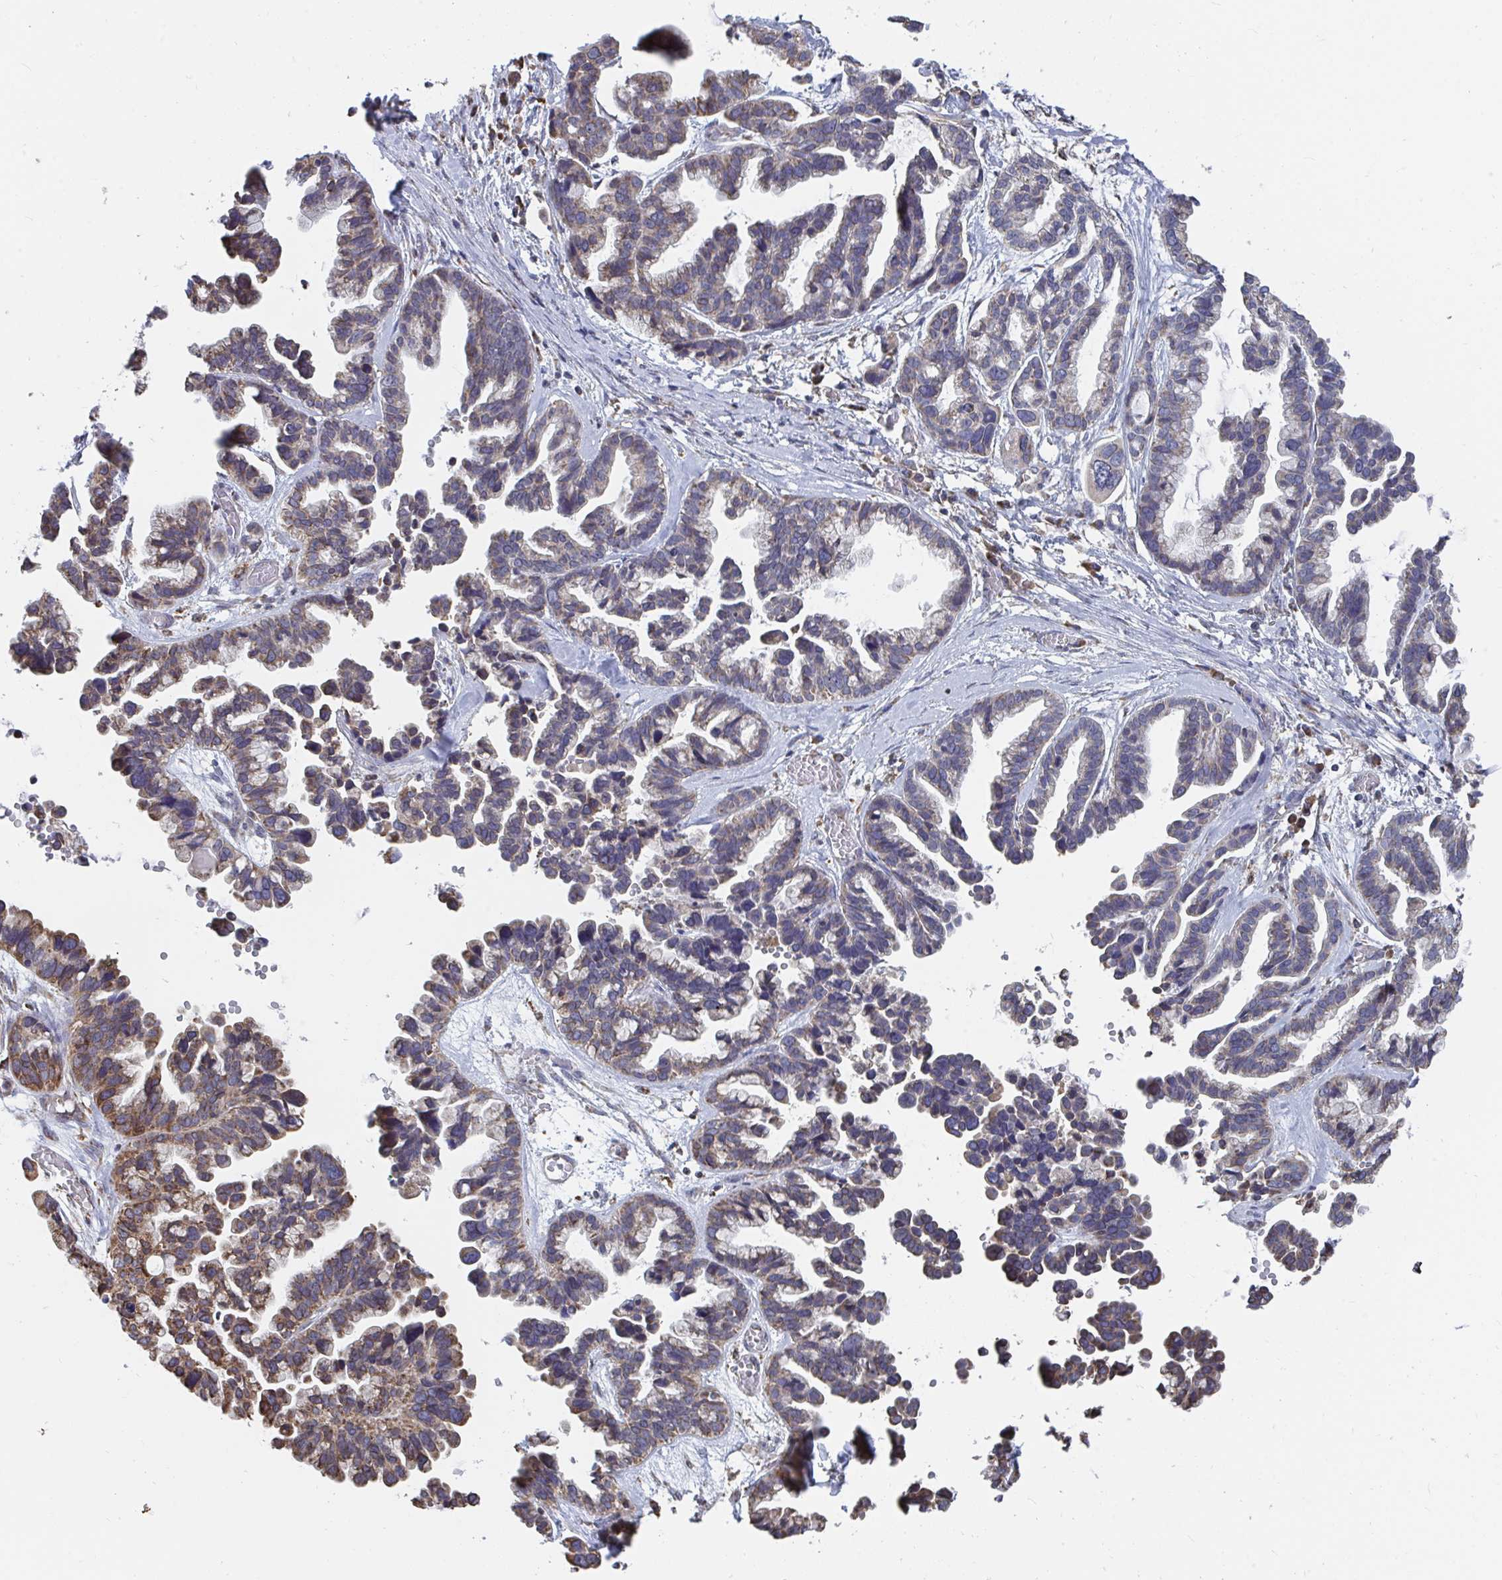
{"staining": {"intensity": "weak", "quantity": ">75%", "location": "cytoplasmic/membranous"}, "tissue": "ovarian cancer", "cell_type": "Tumor cells", "image_type": "cancer", "snomed": [{"axis": "morphology", "description": "Cystadenocarcinoma, serous, NOS"}, {"axis": "topography", "description": "Ovary"}], "caption": "Immunohistochemistry image of ovarian cancer (serous cystadenocarcinoma) stained for a protein (brown), which displays low levels of weak cytoplasmic/membranous expression in about >75% of tumor cells.", "gene": "ELAVL1", "patient": {"sex": "female", "age": 56}}